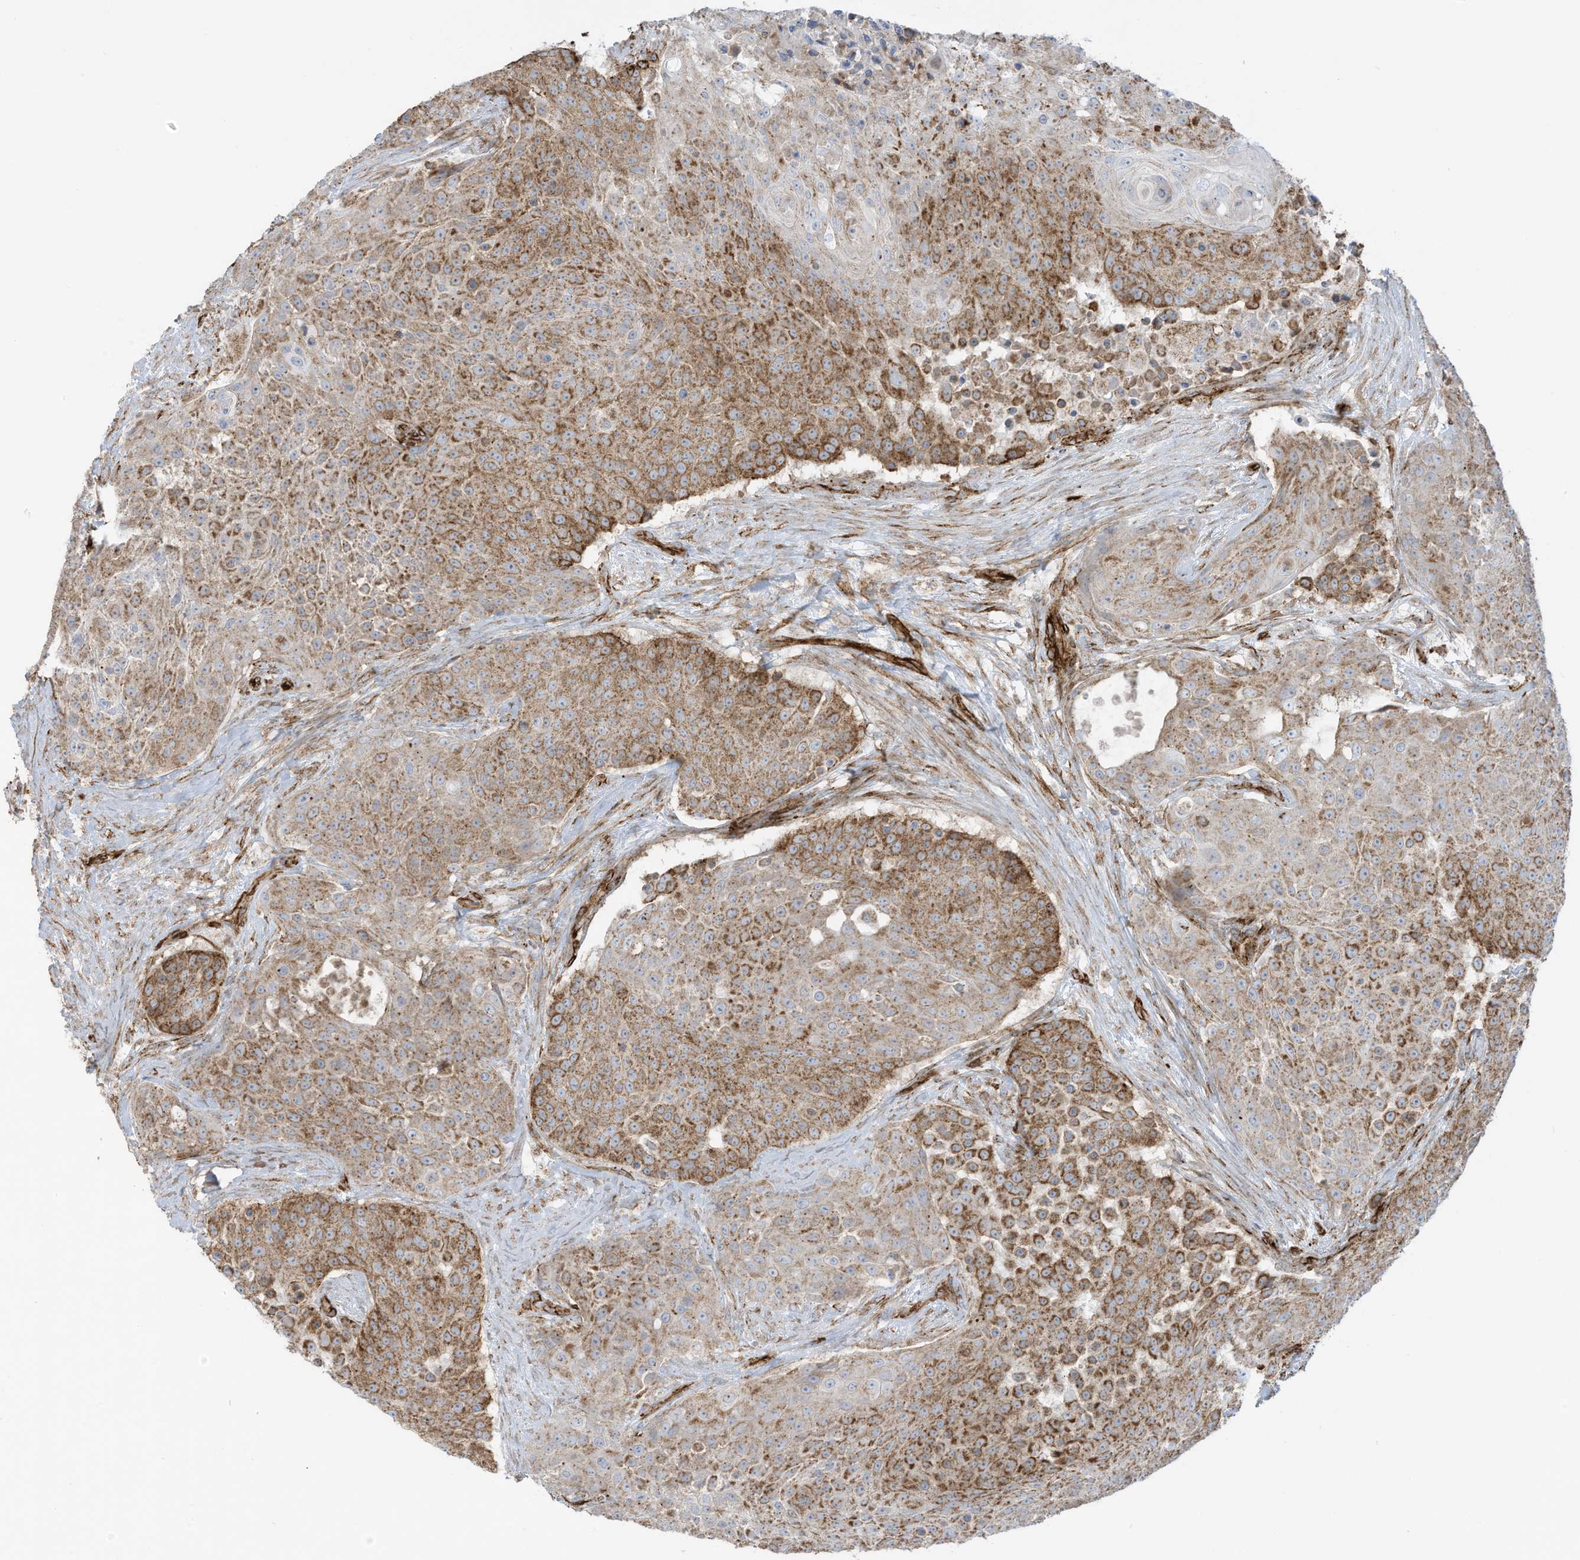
{"staining": {"intensity": "moderate", "quantity": ">75%", "location": "cytoplasmic/membranous"}, "tissue": "urothelial cancer", "cell_type": "Tumor cells", "image_type": "cancer", "snomed": [{"axis": "morphology", "description": "Urothelial carcinoma, High grade"}, {"axis": "topography", "description": "Urinary bladder"}], "caption": "The immunohistochemical stain labels moderate cytoplasmic/membranous staining in tumor cells of urothelial cancer tissue. The staining was performed using DAB (3,3'-diaminobenzidine) to visualize the protein expression in brown, while the nuclei were stained in blue with hematoxylin (Magnification: 20x).", "gene": "ABCB7", "patient": {"sex": "female", "age": 63}}